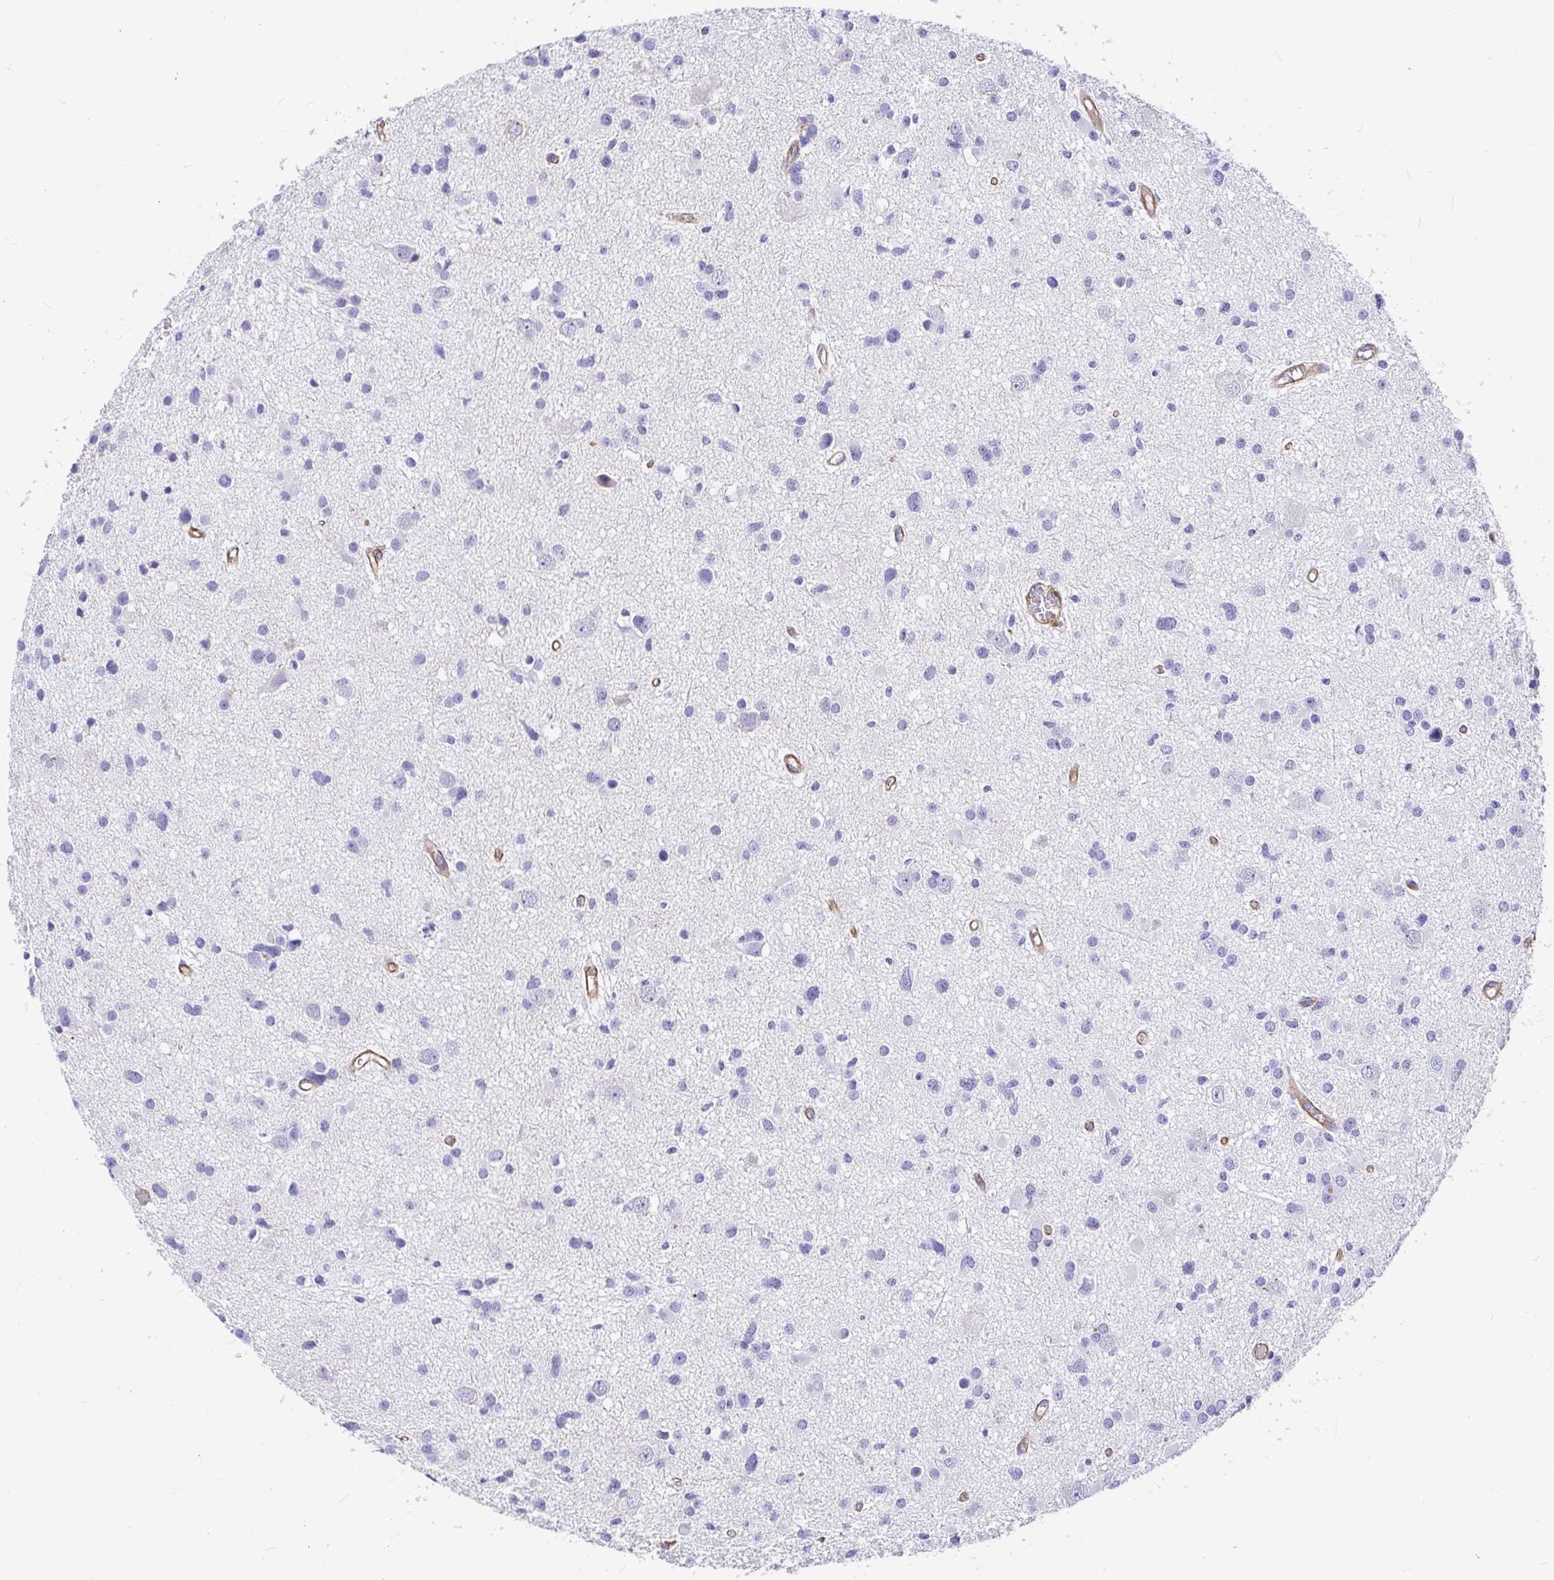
{"staining": {"intensity": "negative", "quantity": "none", "location": "none"}, "tissue": "glioma", "cell_type": "Tumor cells", "image_type": "cancer", "snomed": [{"axis": "morphology", "description": "Glioma, malignant, High grade"}, {"axis": "topography", "description": "Brain"}], "caption": "Tumor cells are negative for protein expression in human malignant high-grade glioma.", "gene": "MYO1B", "patient": {"sex": "male", "age": 54}}